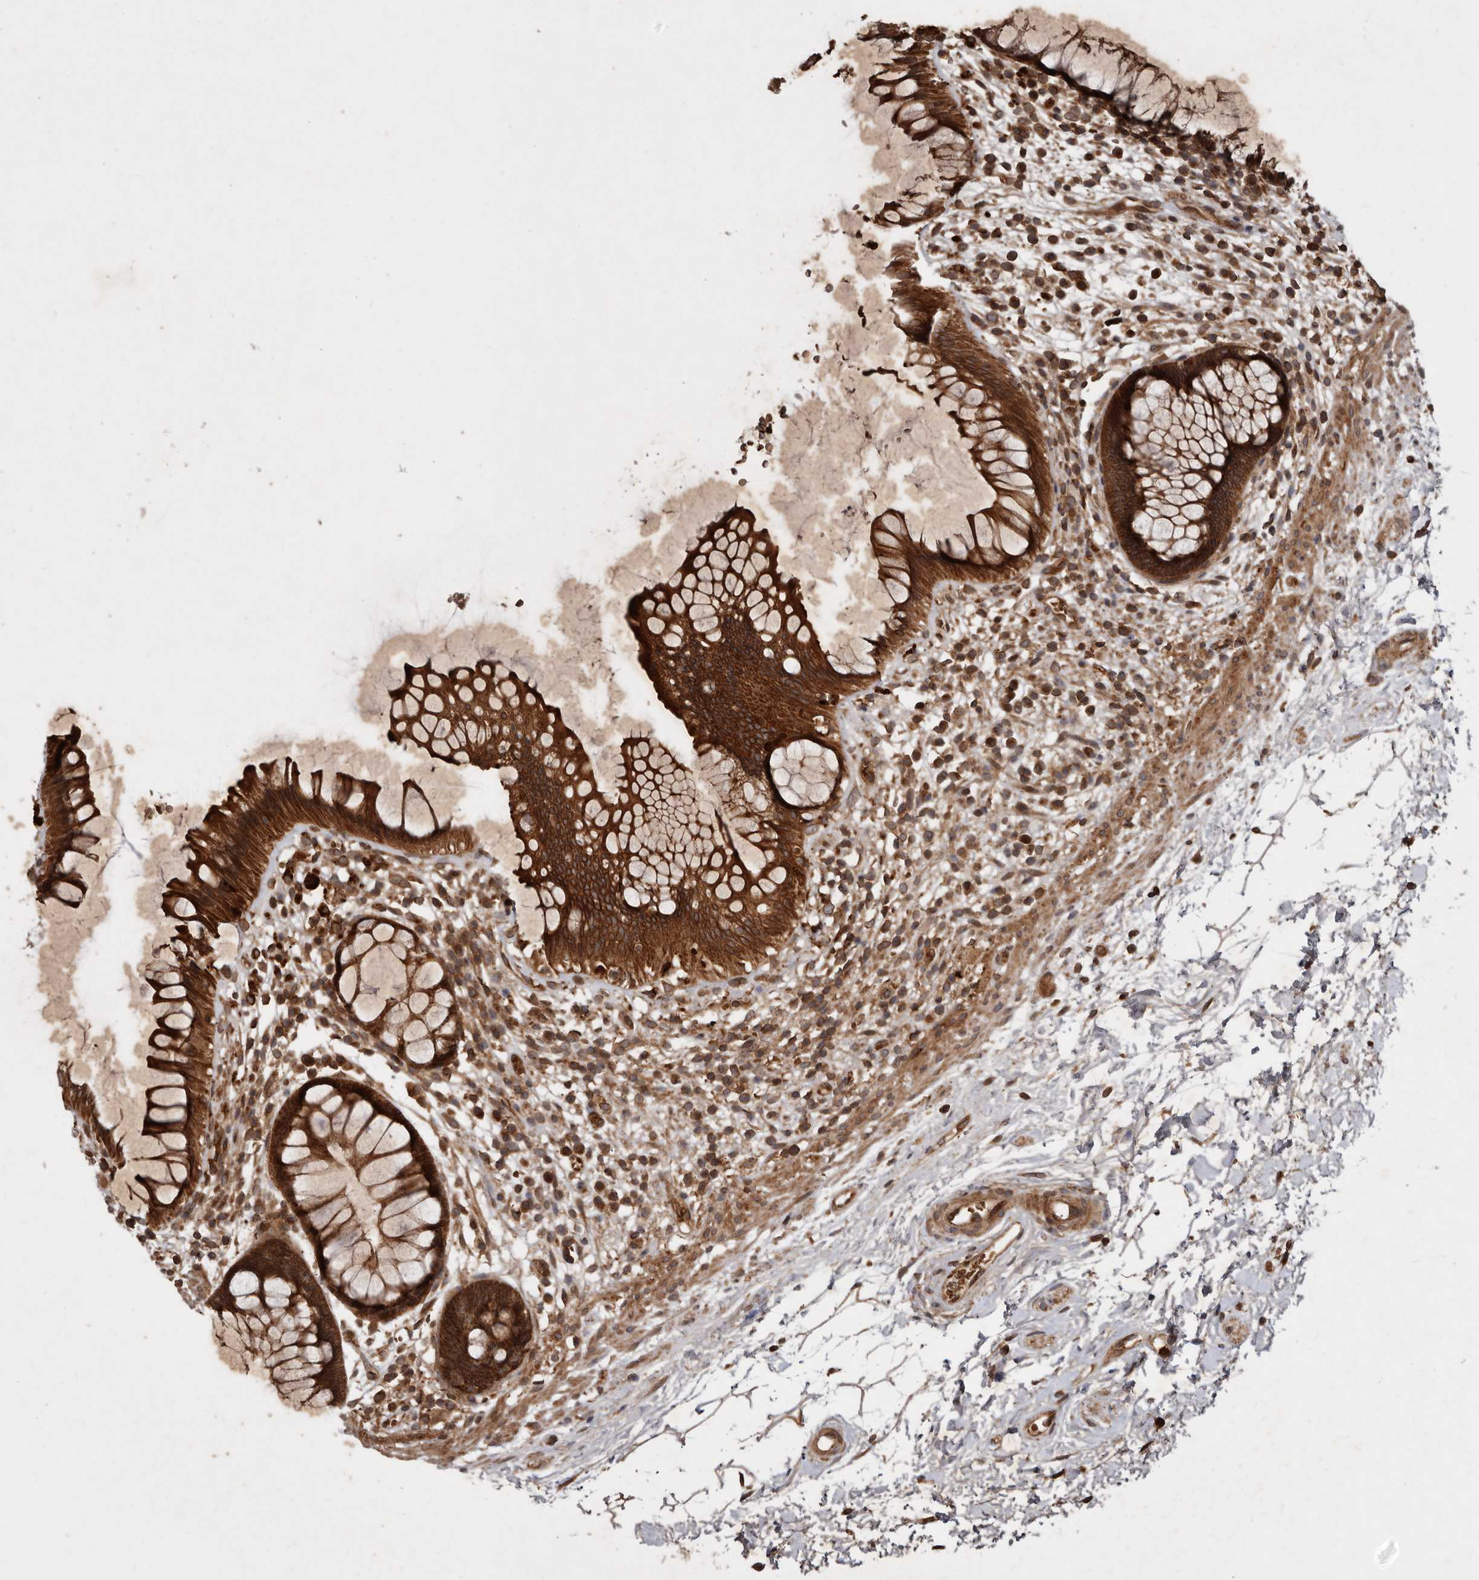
{"staining": {"intensity": "strong", "quantity": ">75%", "location": "cytoplasmic/membranous"}, "tissue": "rectum", "cell_type": "Glandular cells", "image_type": "normal", "snomed": [{"axis": "morphology", "description": "Normal tissue, NOS"}, {"axis": "topography", "description": "Rectum"}], "caption": "This photomicrograph shows normal rectum stained with immunohistochemistry (IHC) to label a protein in brown. The cytoplasmic/membranous of glandular cells show strong positivity for the protein. Nuclei are counter-stained blue.", "gene": "STK36", "patient": {"sex": "male", "age": 51}}